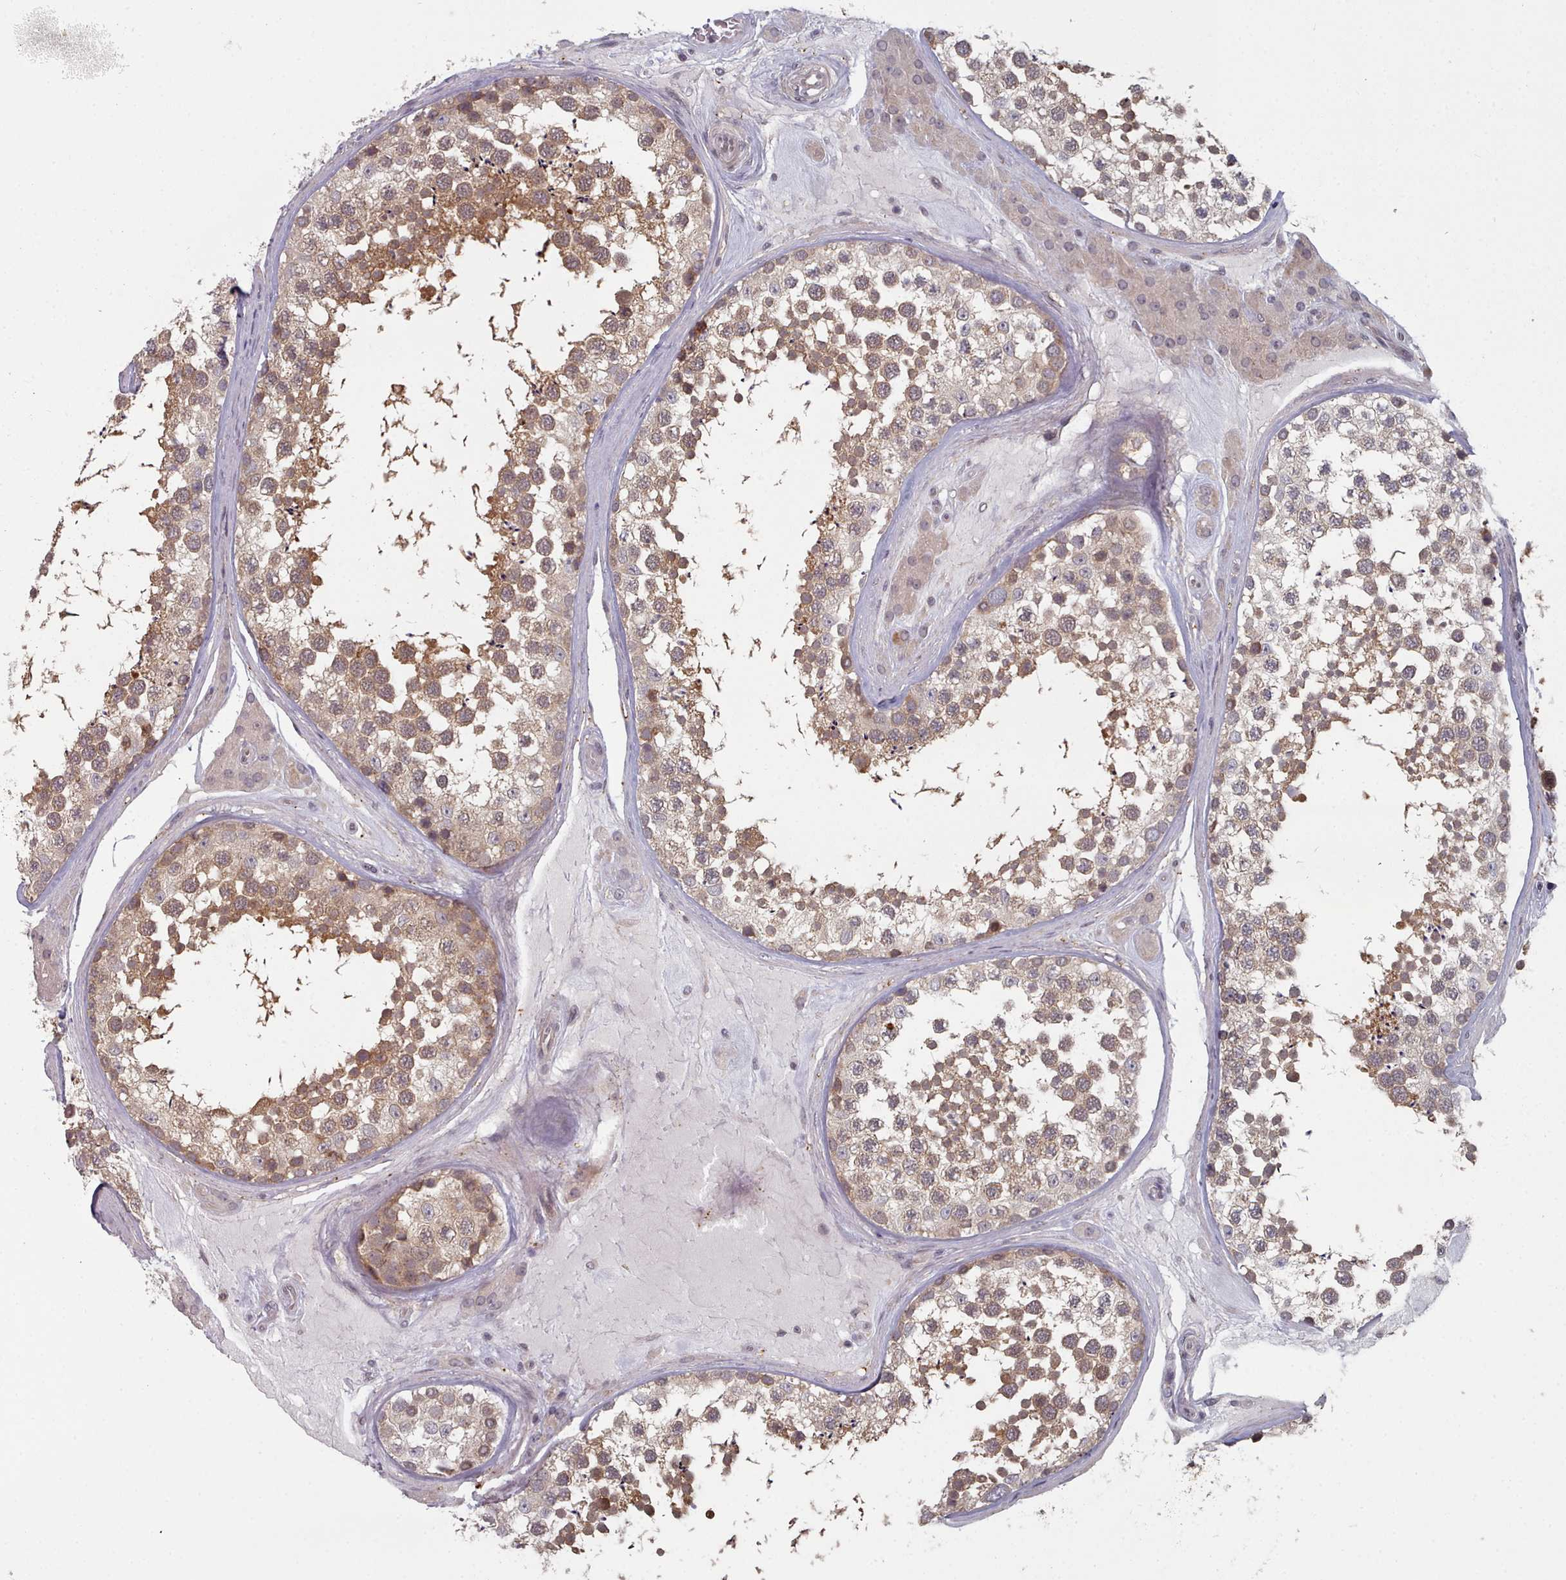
{"staining": {"intensity": "moderate", "quantity": ">75%", "location": "cytoplasmic/membranous"}, "tissue": "testis", "cell_type": "Cells in seminiferous ducts", "image_type": "normal", "snomed": [{"axis": "morphology", "description": "Normal tissue, NOS"}, {"axis": "topography", "description": "Testis"}], "caption": "Brown immunohistochemical staining in normal testis exhibits moderate cytoplasmic/membranous staining in about >75% of cells in seminiferous ducts.", "gene": "HYAL3", "patient": {"sex": "male", "age": 46}}